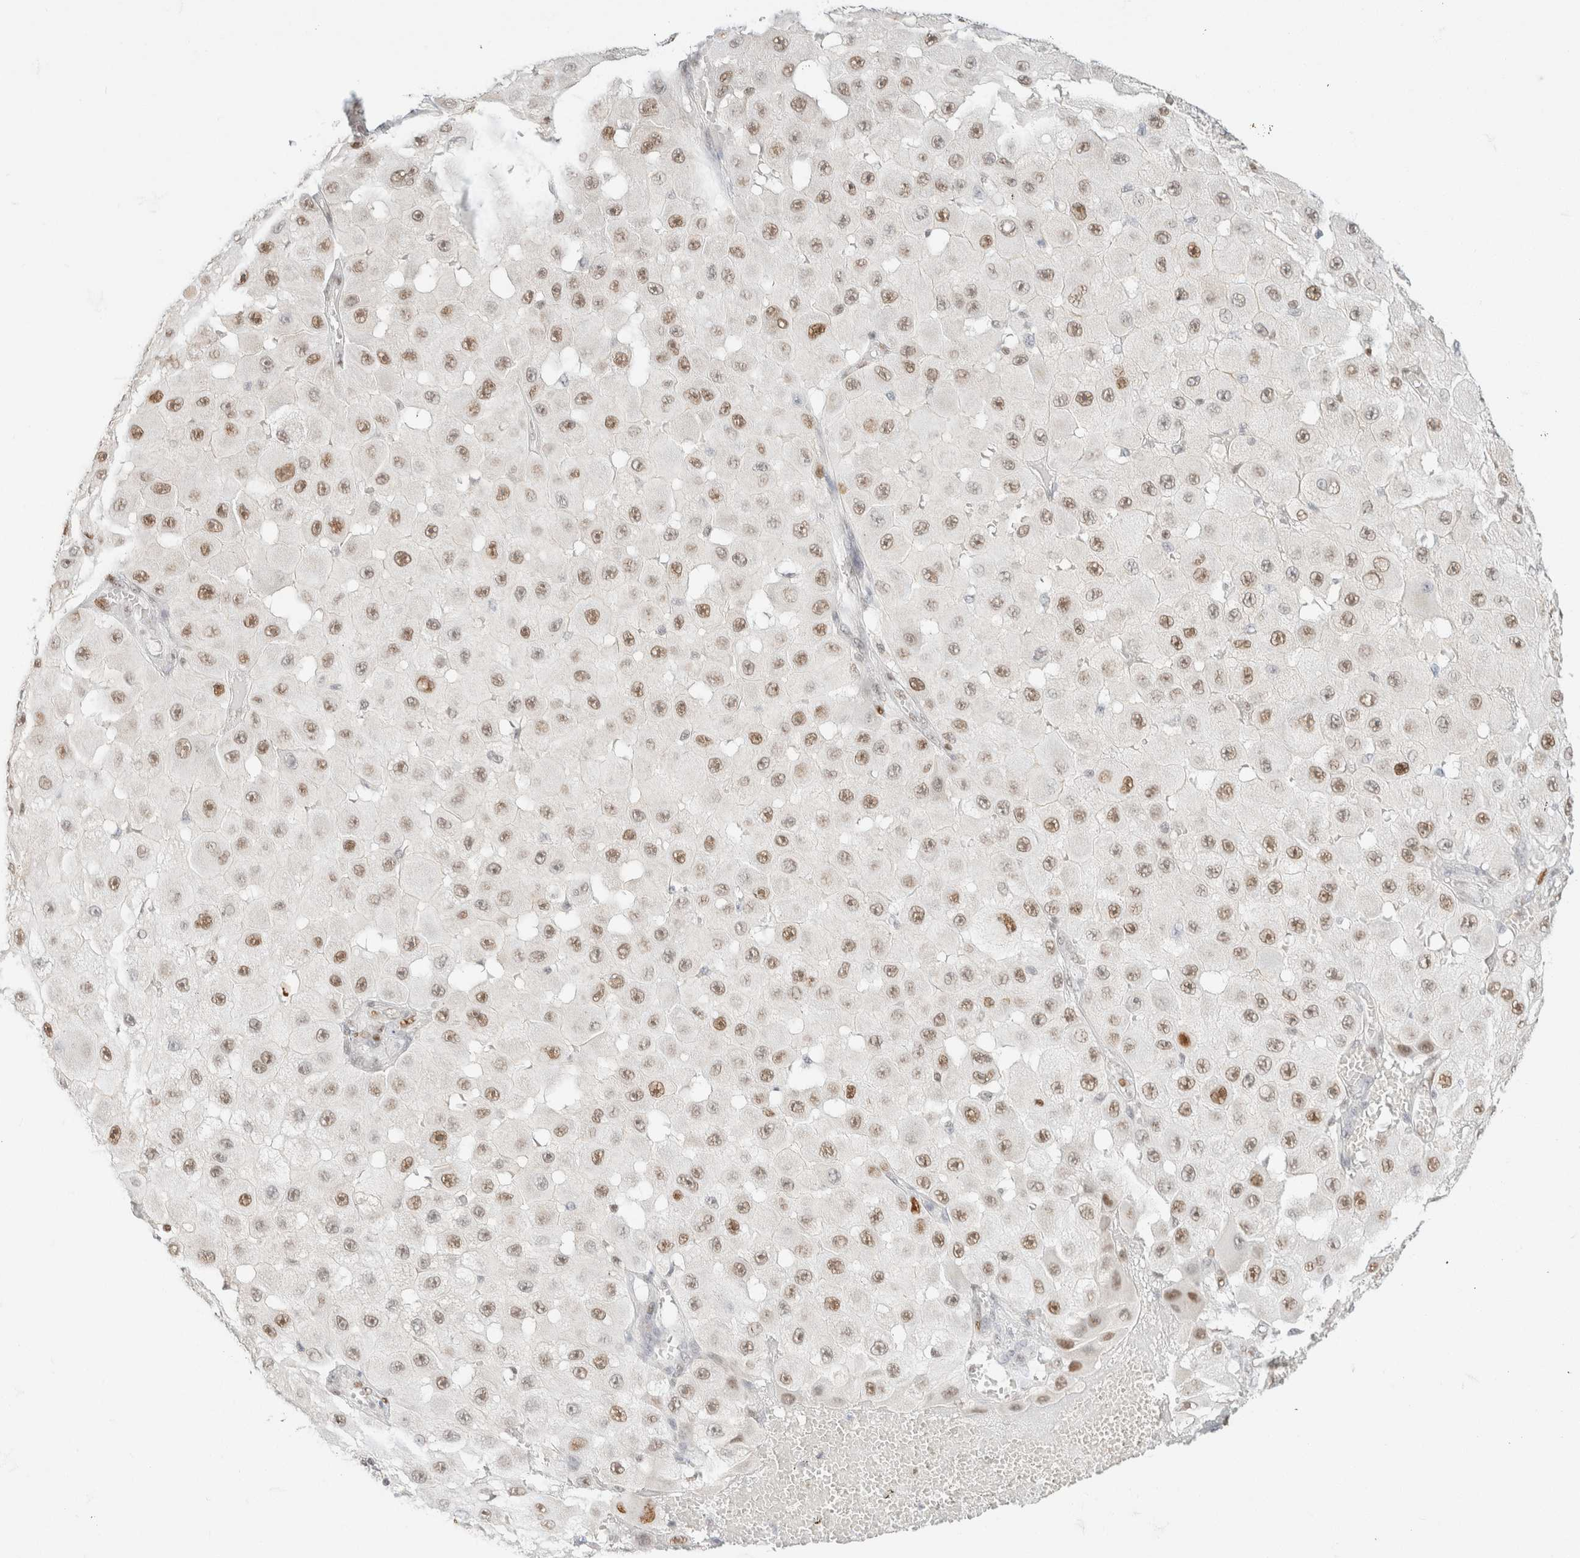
{"staining": {"intensity": "moderate", "quantity": ">75%", "location": "nuclear"}, "tissue": "melanoma", "cell_type": "Tumor cells", "image_type": "cancer", "snomed": [{"axis": "morphology", "description": "Malignant melanoma, NOS"}, {"axis": "topography", "description": "Skin"}], "caption": "Malignant melanoma stained with DAB IHC reveals medium levels of moderate nuclear staining in approximately >75% of tumor cells.", "gene": "DDB2", "patient": {"sex": "female", "age": 81}}